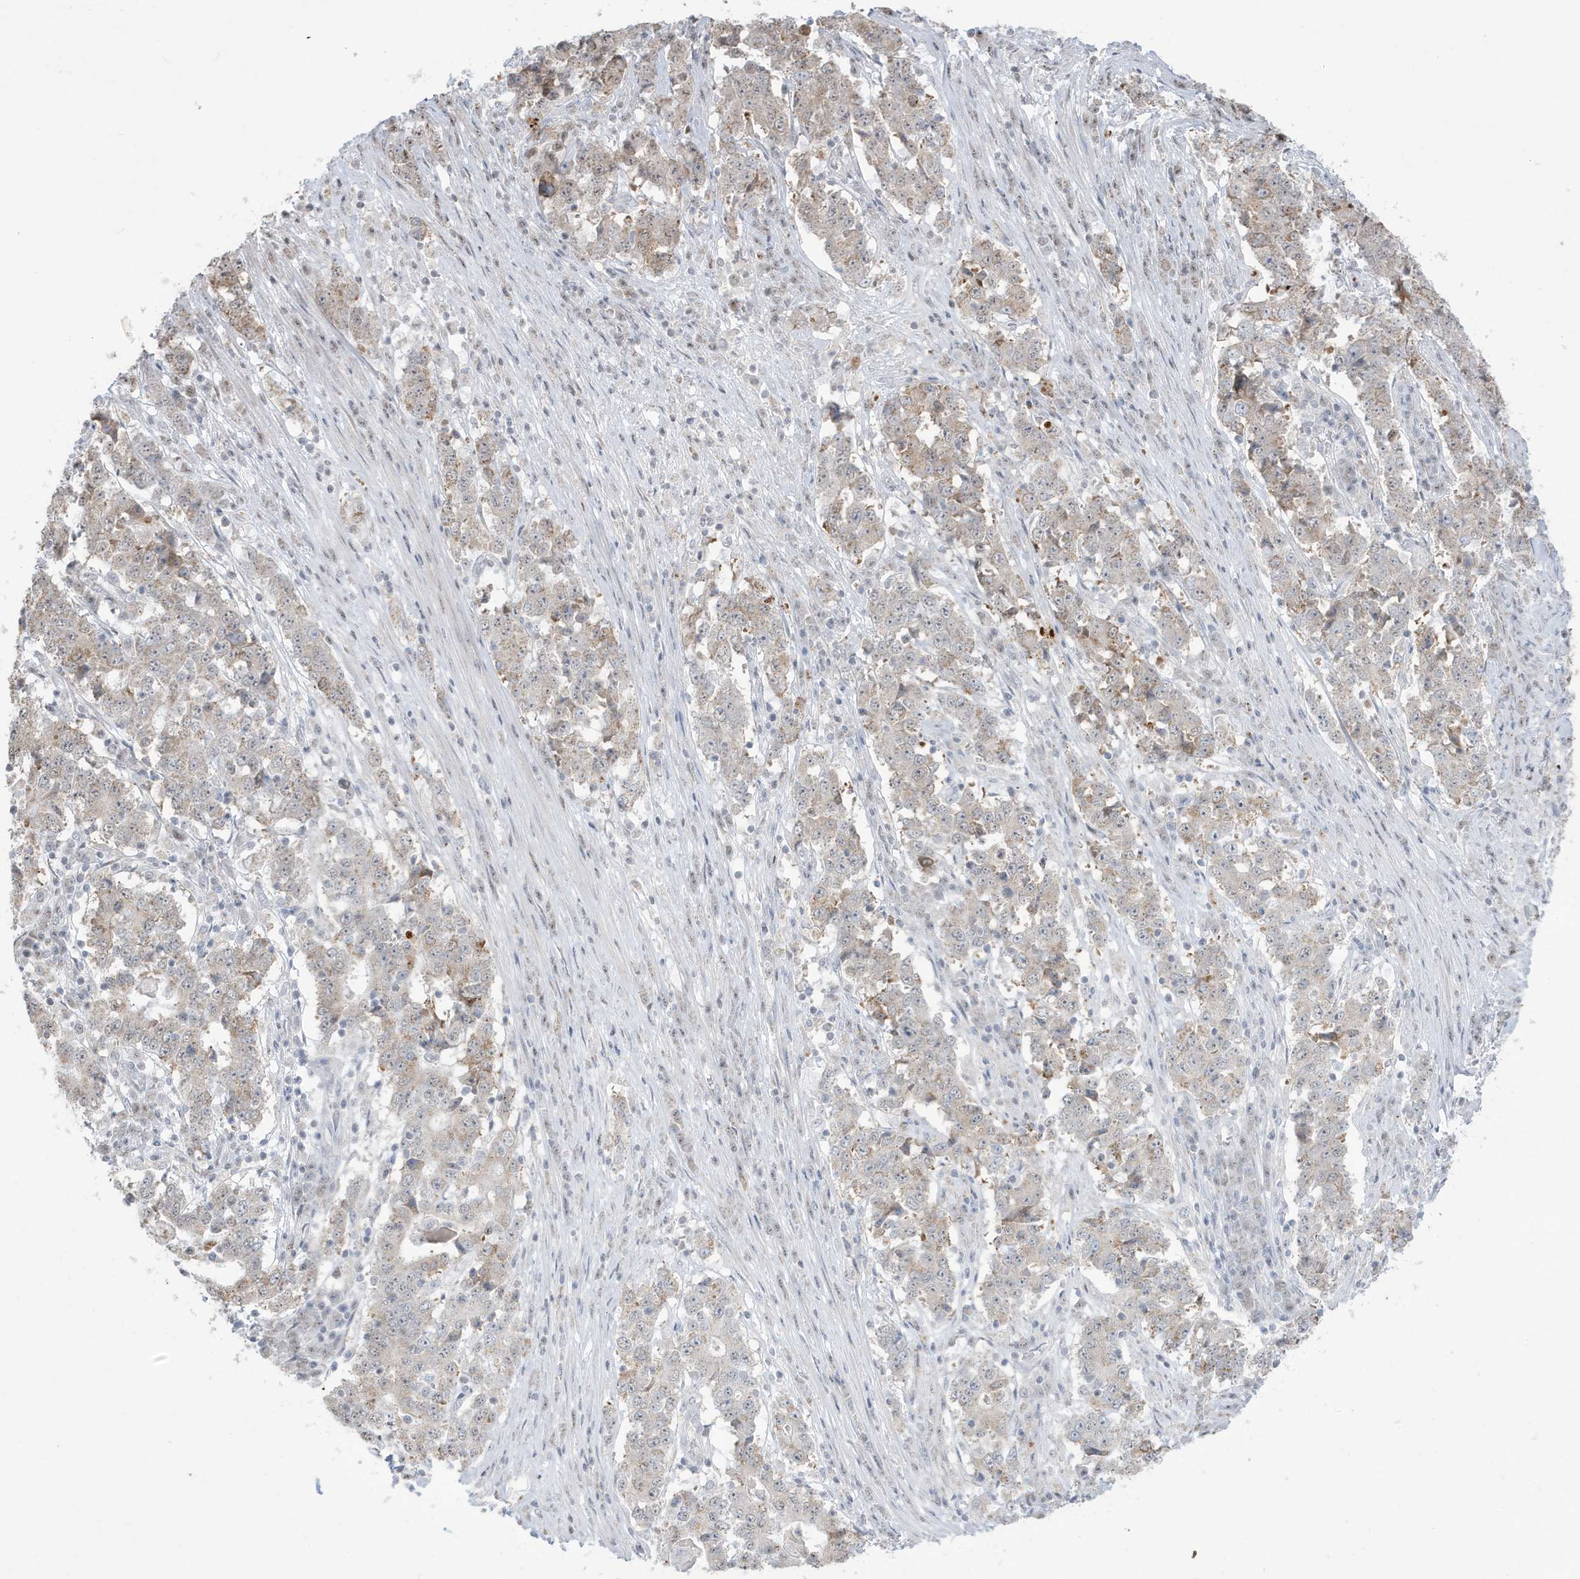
{"staining": {"intensity": "weak", "quantity": "<25%", "location": "cytoplasmic/membranous"}, "tissue": "stomach cancer", "cell_type": "Tumor cells", "image_type": "cancer", "snomed": [{"axis": "morphology", "description": "Adenocarcinoma, NOS"}, {"axis": "topography", "description": "Stomach"}], "caption": "This is an immunohistochemistry photomicrograph of adenocarcinoma (stomach). There is no staining in tumor cells.", "gene": "FNDC1", "patient": {"sex": "male", "age": 59}}